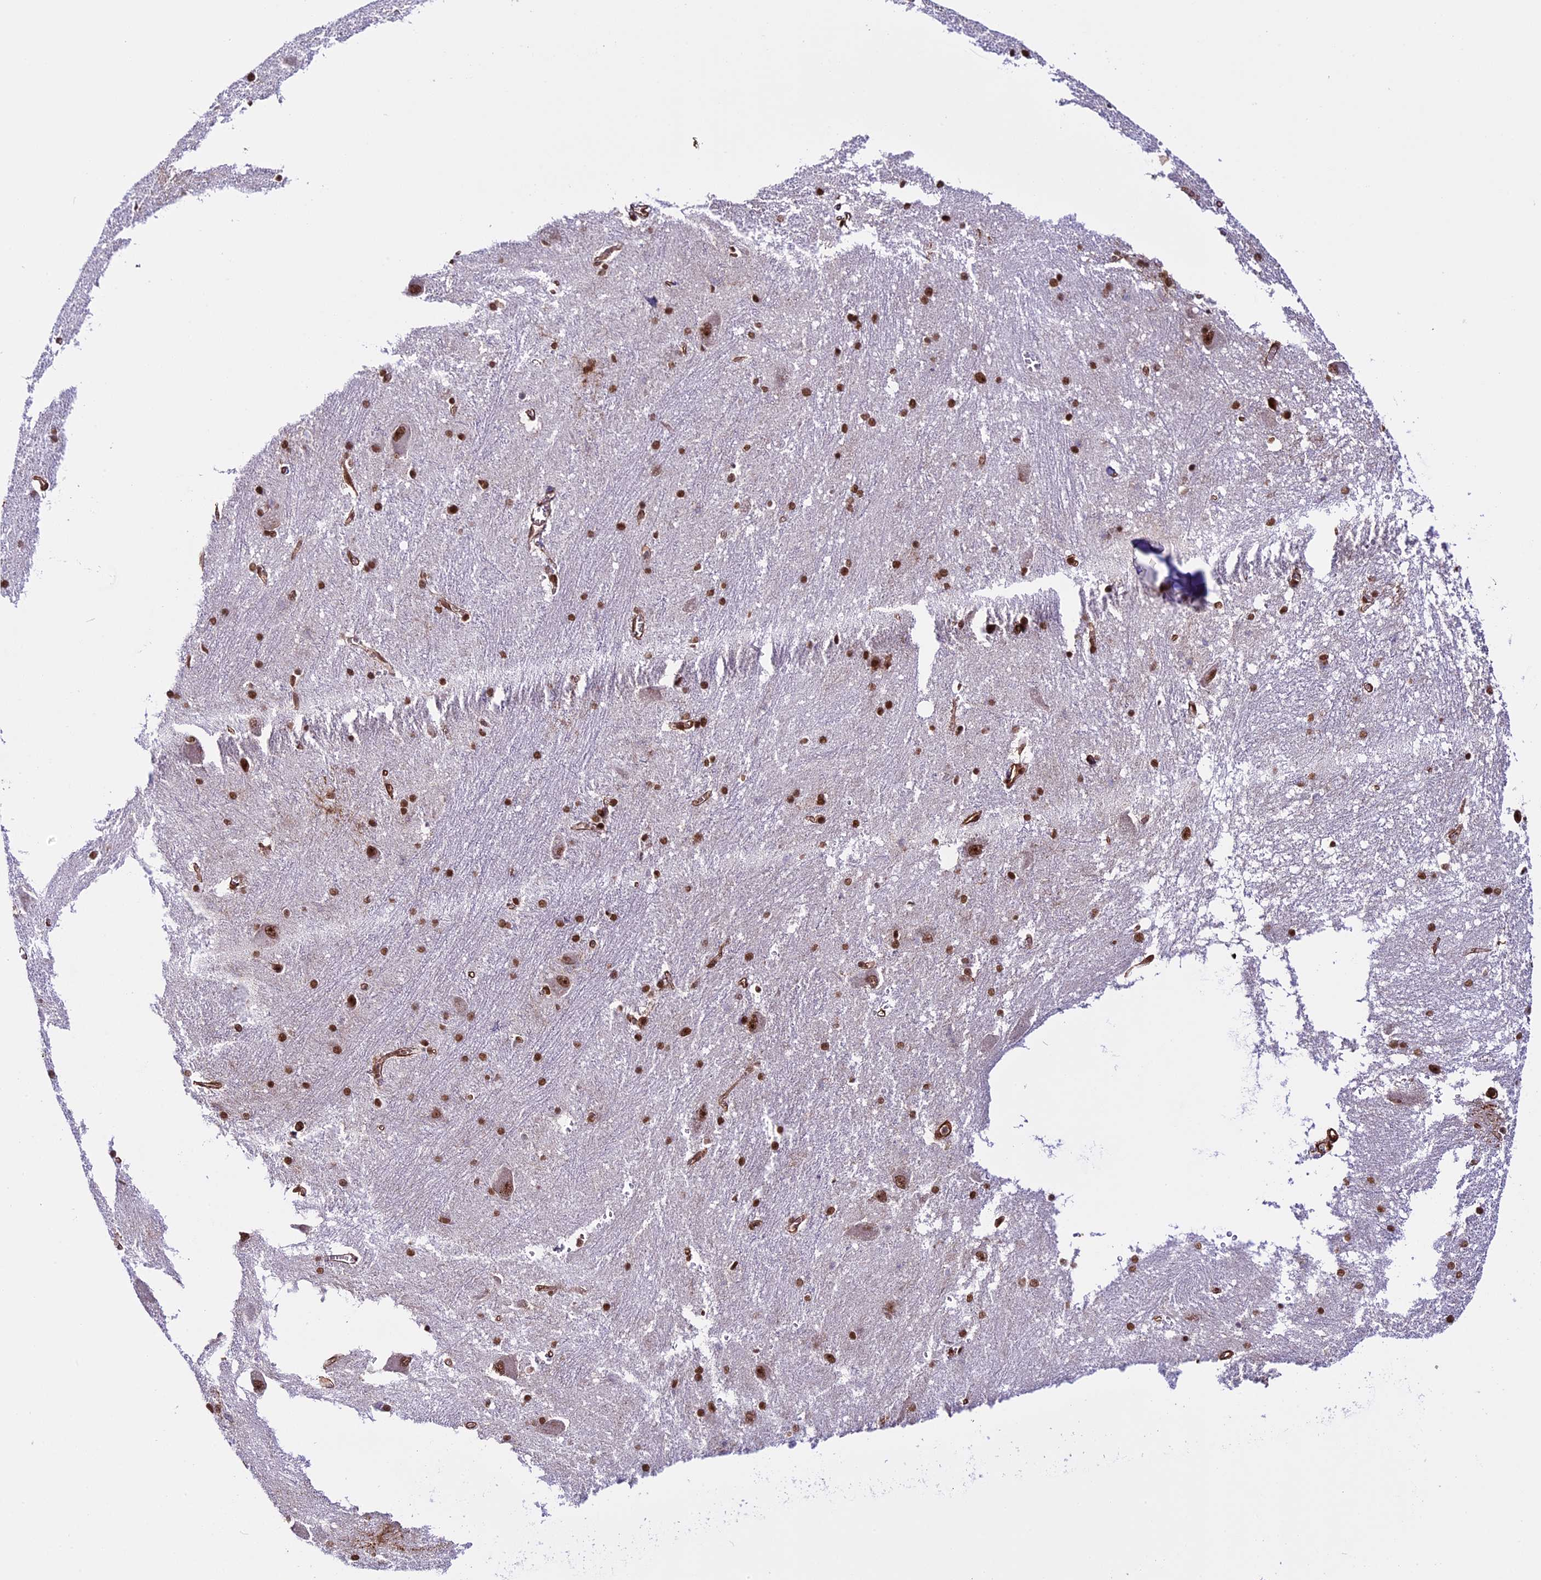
{"staining": {"intensity": "strong", "quantity": ">75%", "location": "nuclear"}, "tissue": "caudate", "cell_type": "Glial cells", "image_type": "normal", "snomed": [{"axis": "morphology", "description": "Normal tissue, NOS"}, {"axis": "topography", "description": "Lateral ventricle wall"}], "caption": "A micrograph showing strong nuclear expression in about >75% of glial cells in unremarkable caudate, as visualized by brown immunohistochemical staining.", "gene": "MPHOSPH8", "patient": {"sex": "male", "age": 37}}